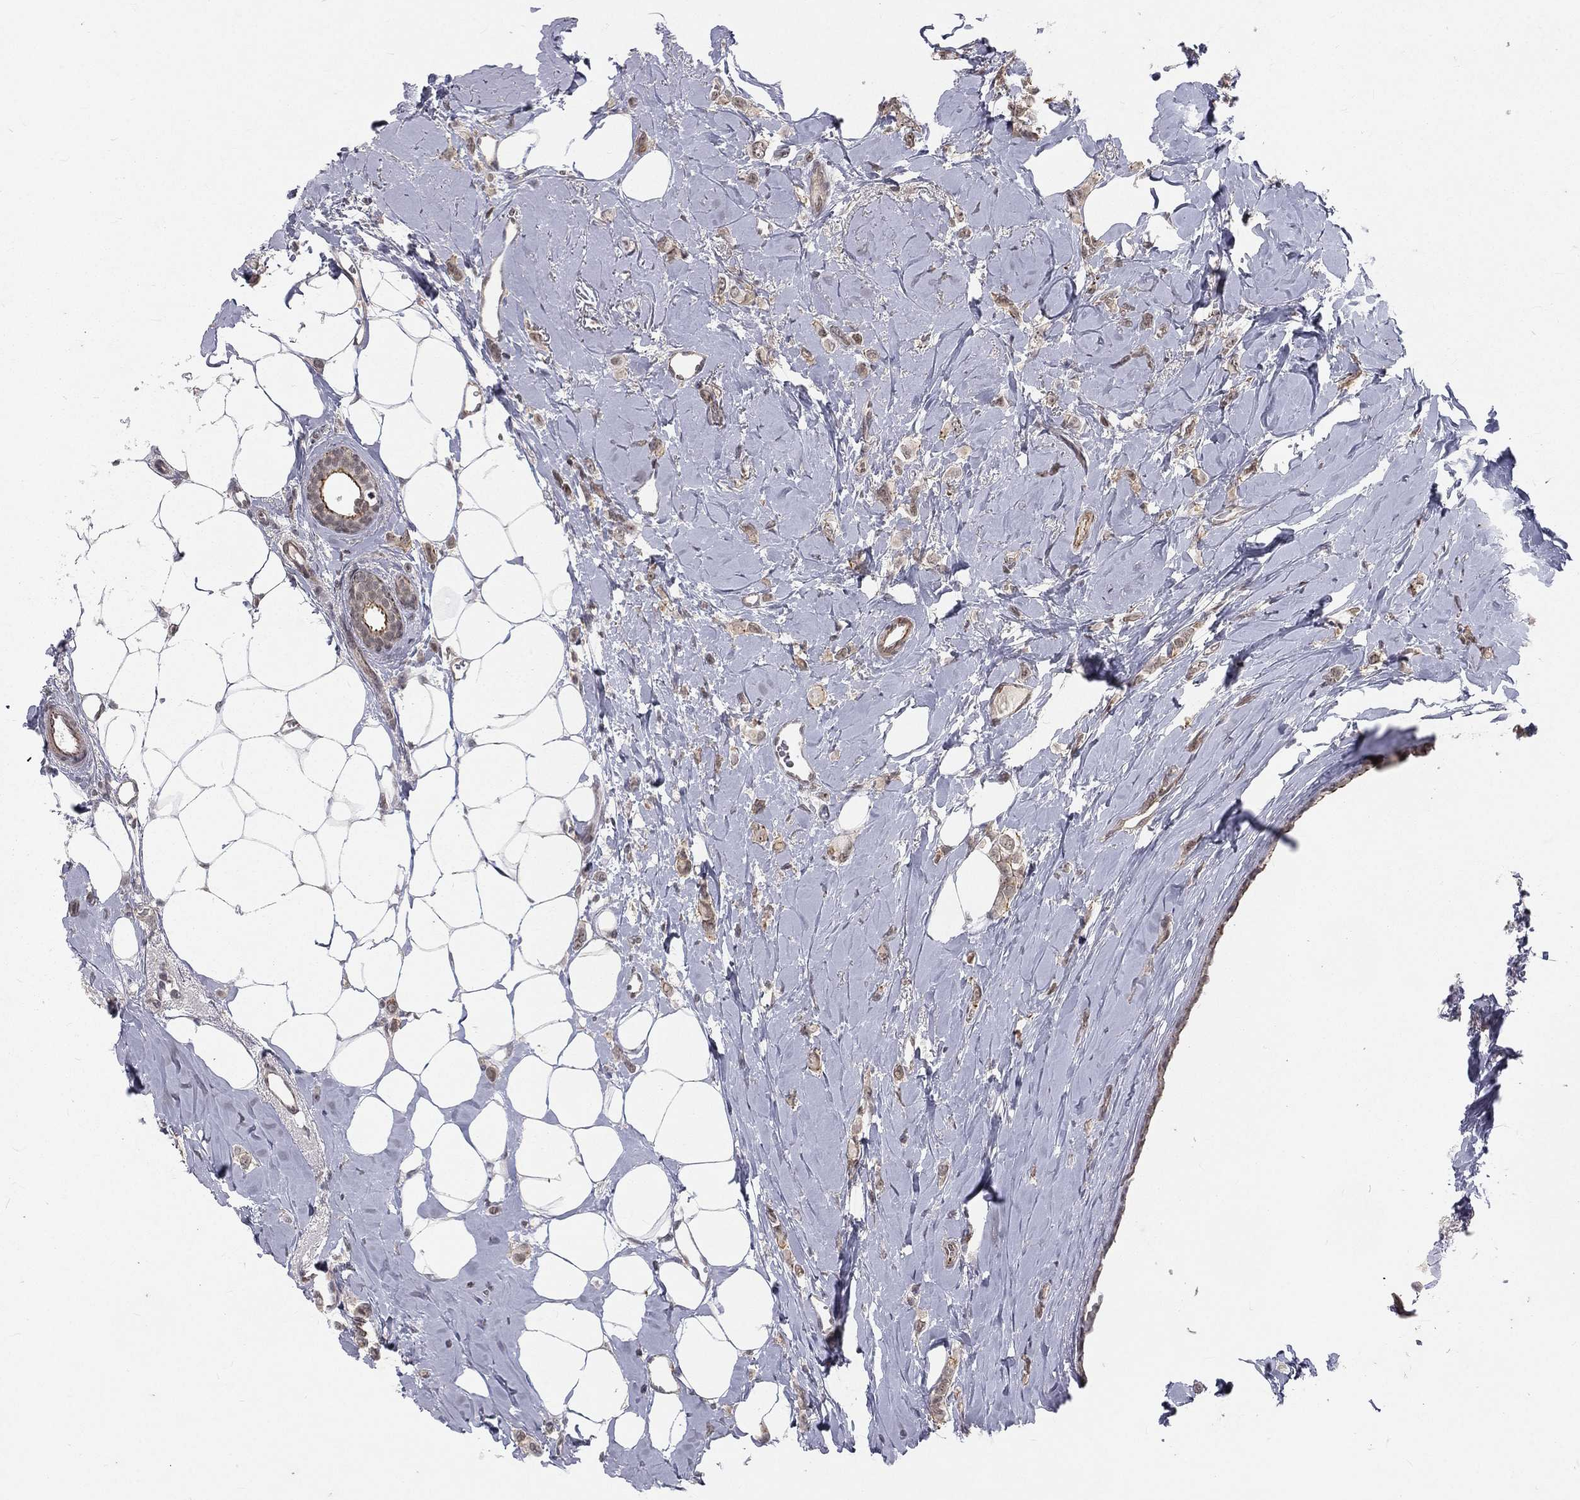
{"staining": {"intensity": "weak", "quantity": "25%-75%", "location": "cytoplasmic/membranous"}, "tissue": "breast cancer", "cell_type": "Tumor cells", "image_type": "cancer", "snomed": [{"axis": "morphology", "description": "Lobular carcinoma"}, {"axis": "topography", "description": "Breast"}], "caption": "High-magnification brightfield microscopy of breast lobular carcinoma stained with DAB (brown) and counterstained with hematoxylin (blue). tumor cells exhibit weak cytoplasmic/membranous expression is present in about25%-75% of cells.", "gene": "MORC2", "patient": {"sex": "female", "age": 66}}